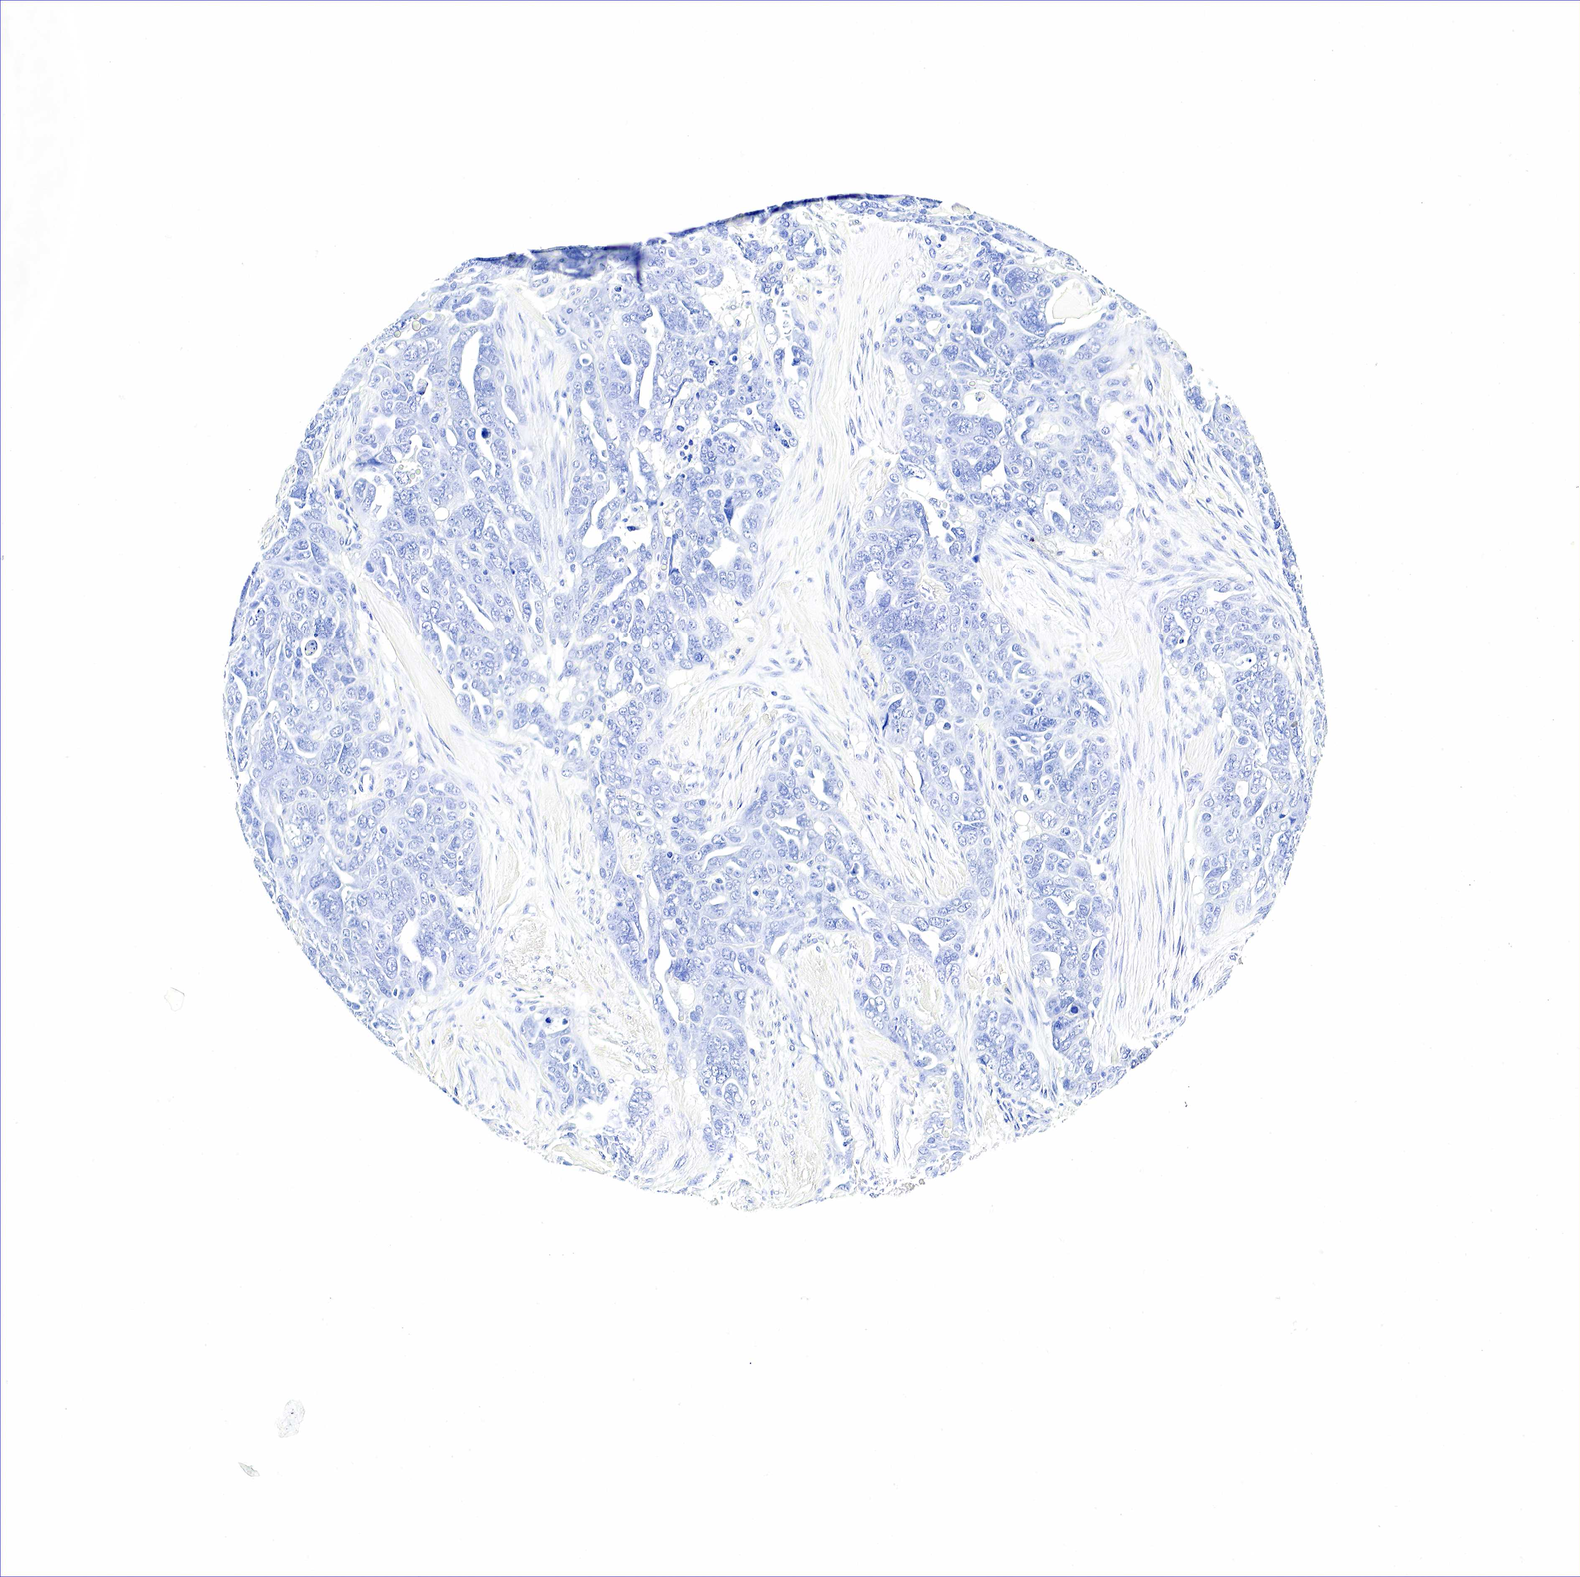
{"staining": {"intensity": "negative", "quantity": "none", "location": "none"}, "tissue": "ovarian cancer", "cell_type": "Tumor cells", "image_type": "cancer", "snomed": [{"axis": "morphology", "description": "Cystadenocarcinoma, serous, NOS"}, {"axis": "topography", "description": "Ovary"}], "caption": "Tumor cells are negative for protein expression in human ovarian serous cystadenocarcinoma. Brightfield microscopy of immunohistochemistry stained with DAB (3,3'-diaminobenzidine) (brown) and hematoxylin (blue), captured at high magnification.", "gene": "GAST", "patient": {"sex": "female", "age": 63}}